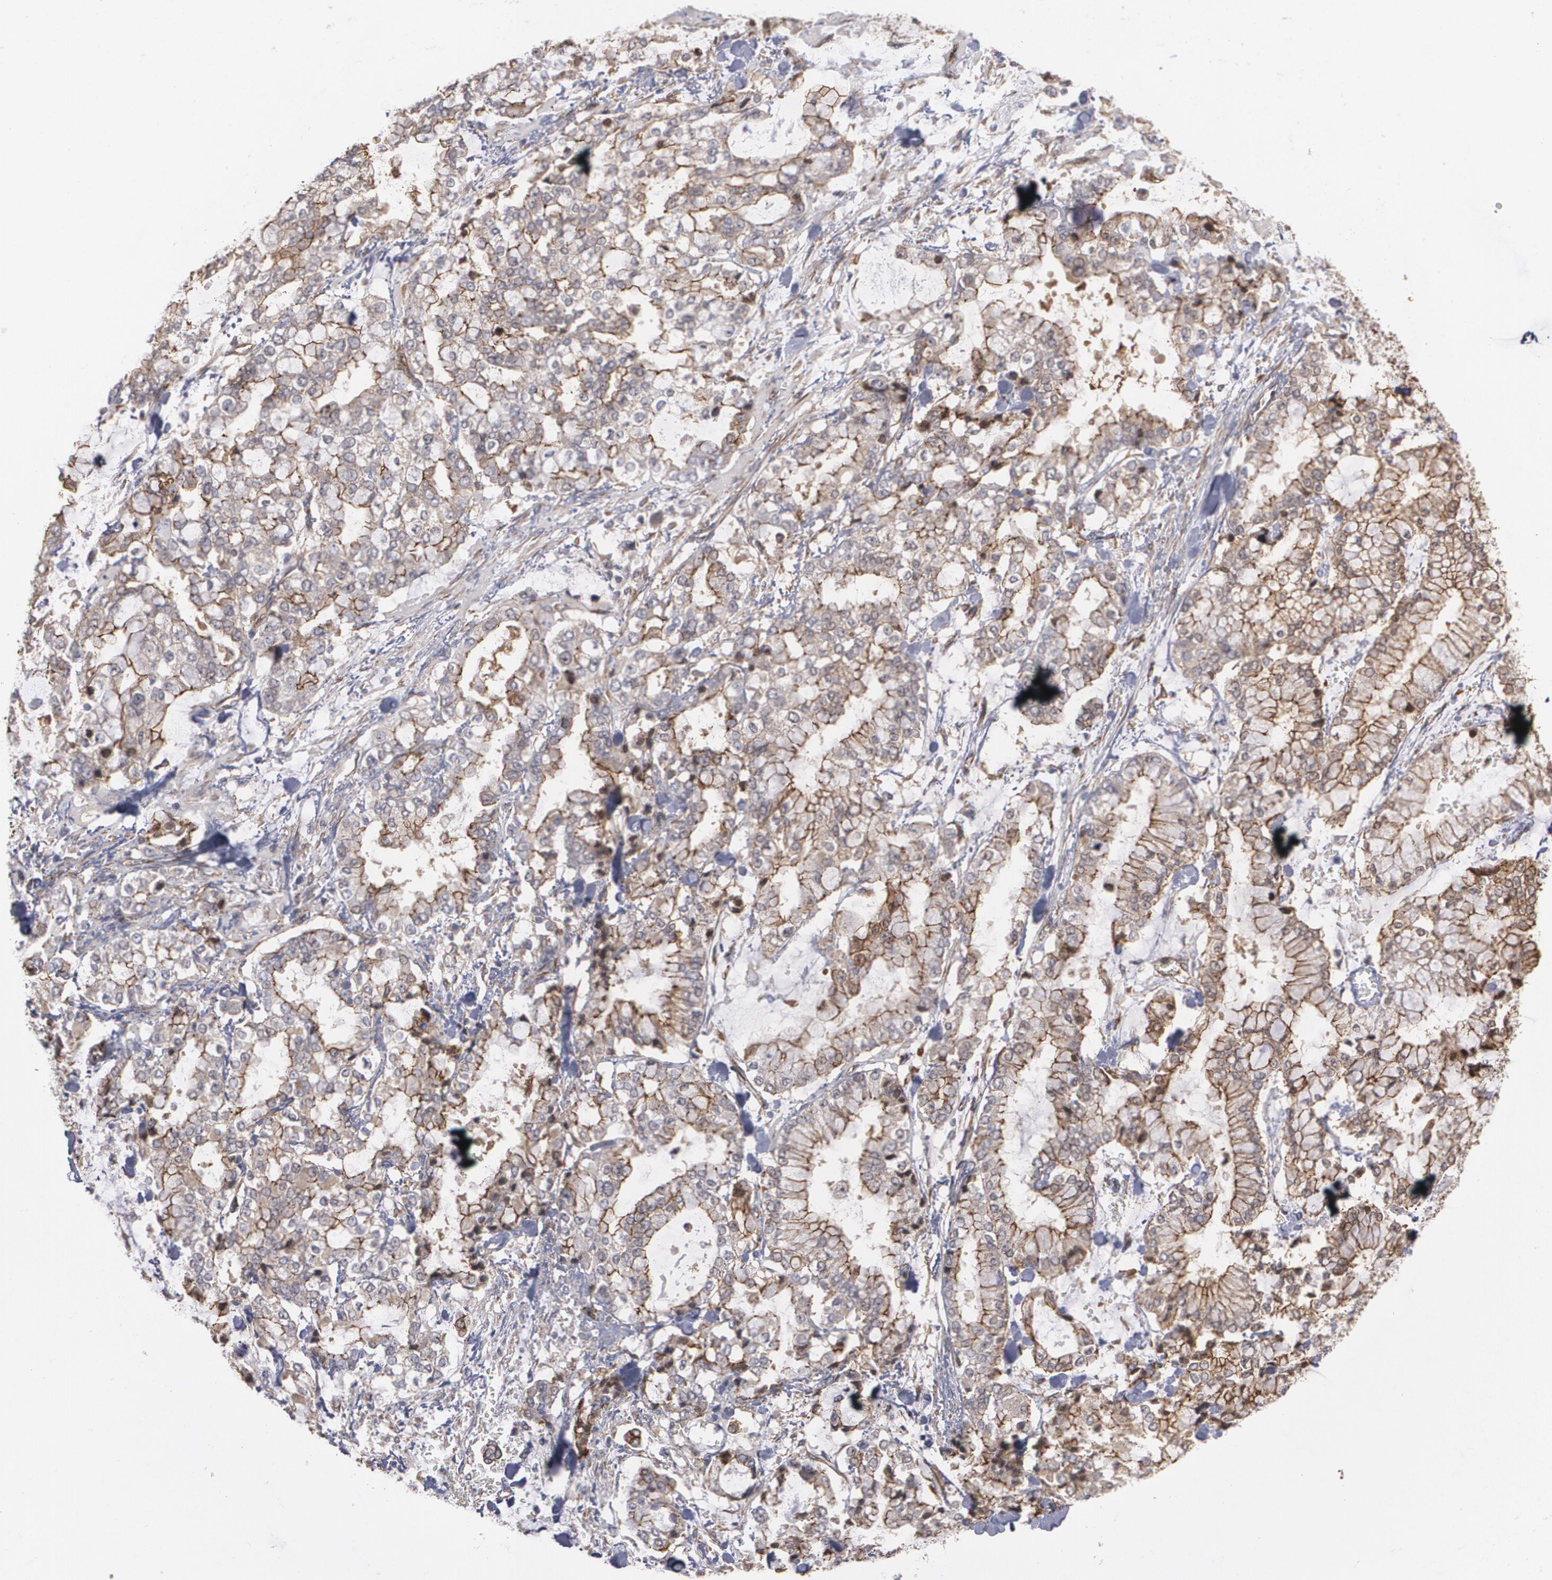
{"staining": {"intensity": "moderate", "quantity": ">75%", "location": "cytoplasmic/membranous"}, "tissue": "stomach cancer", "cell_type": "Tumor cells", "image_type": "cancer", "snomed": [{"axis": "morphology", "description": "Normal tissue, NOS"}, {"axis": "morphology", "description": "Adenocarcinoma, NOS"}, {"axis": "topography", "description": "Stomach, upper"}, {"axis": "topography", "description": "Stomach"}], "caption": "Immunohistochemistry photomicrograph of neoplastic tissue: stomach cancer (adenocarcinoma) stained using immunohistochemistry exhibits medium levels of moderate protein expression localized specifically in the cytoplasmic/membranous of tumor cells, appearing as a cytoplasmic/membranous brown color.", "gene": "TJP1", "patient": {"sex": "male", "age": 76}}